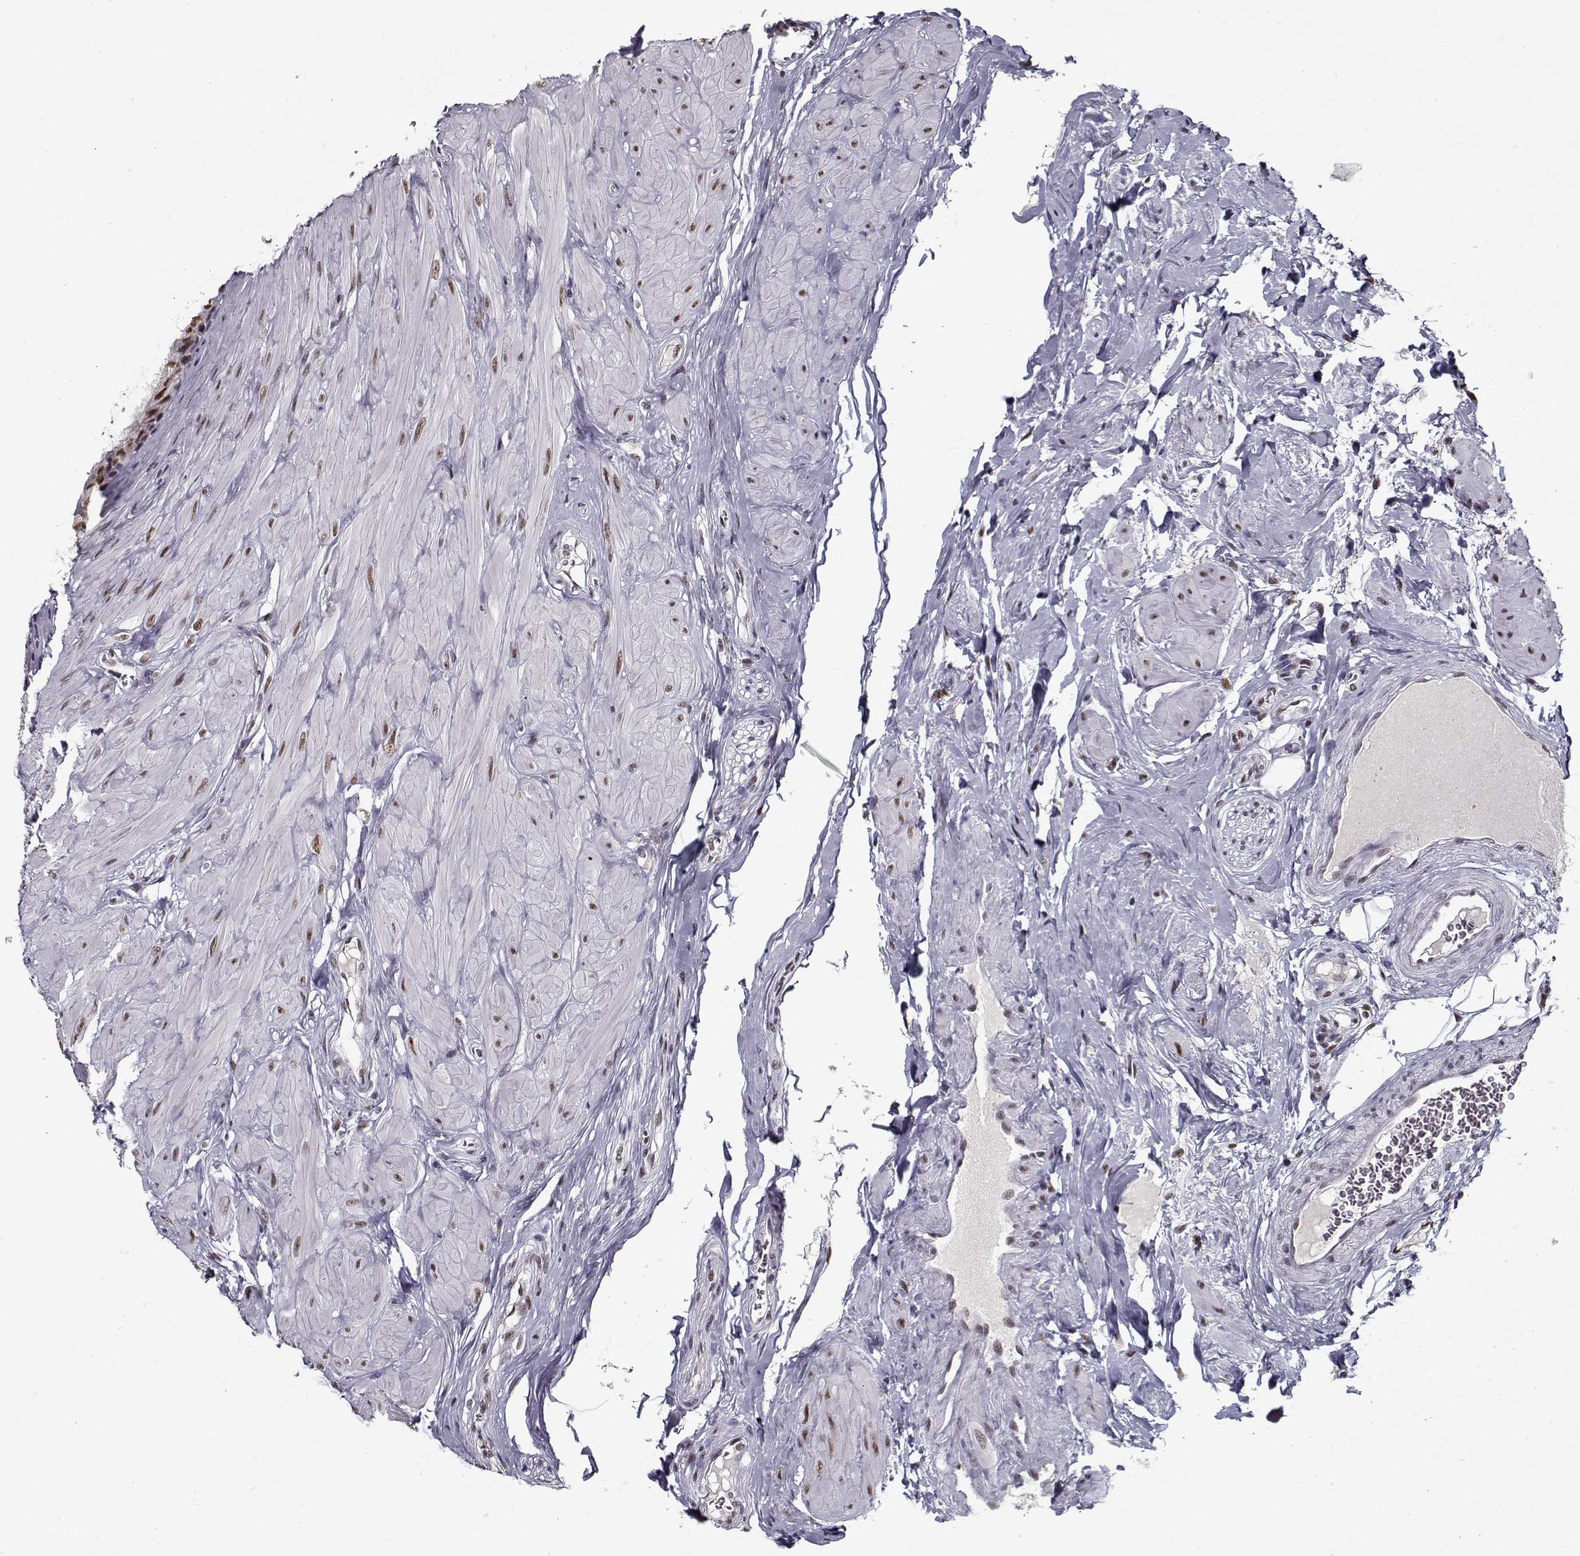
{"staining": {"intensity": "strong", "quantity": ">75%", "location": "nuclear"}, "tissue": "epididymis", "cell_type": "Glandular cells", "image_type": "normal", "snomed": [{"axis": "morphology", "description": "Normal tissue, NOS"}, {"axis": "topography", "description": "Epididymis"}], "caption": "Protein staining of benign epididymis exhibits strong nuclear positivity in about >75% of glandular cells.", "gene": "PRMT1", "patient": {"sex": "male", "age": 37}}